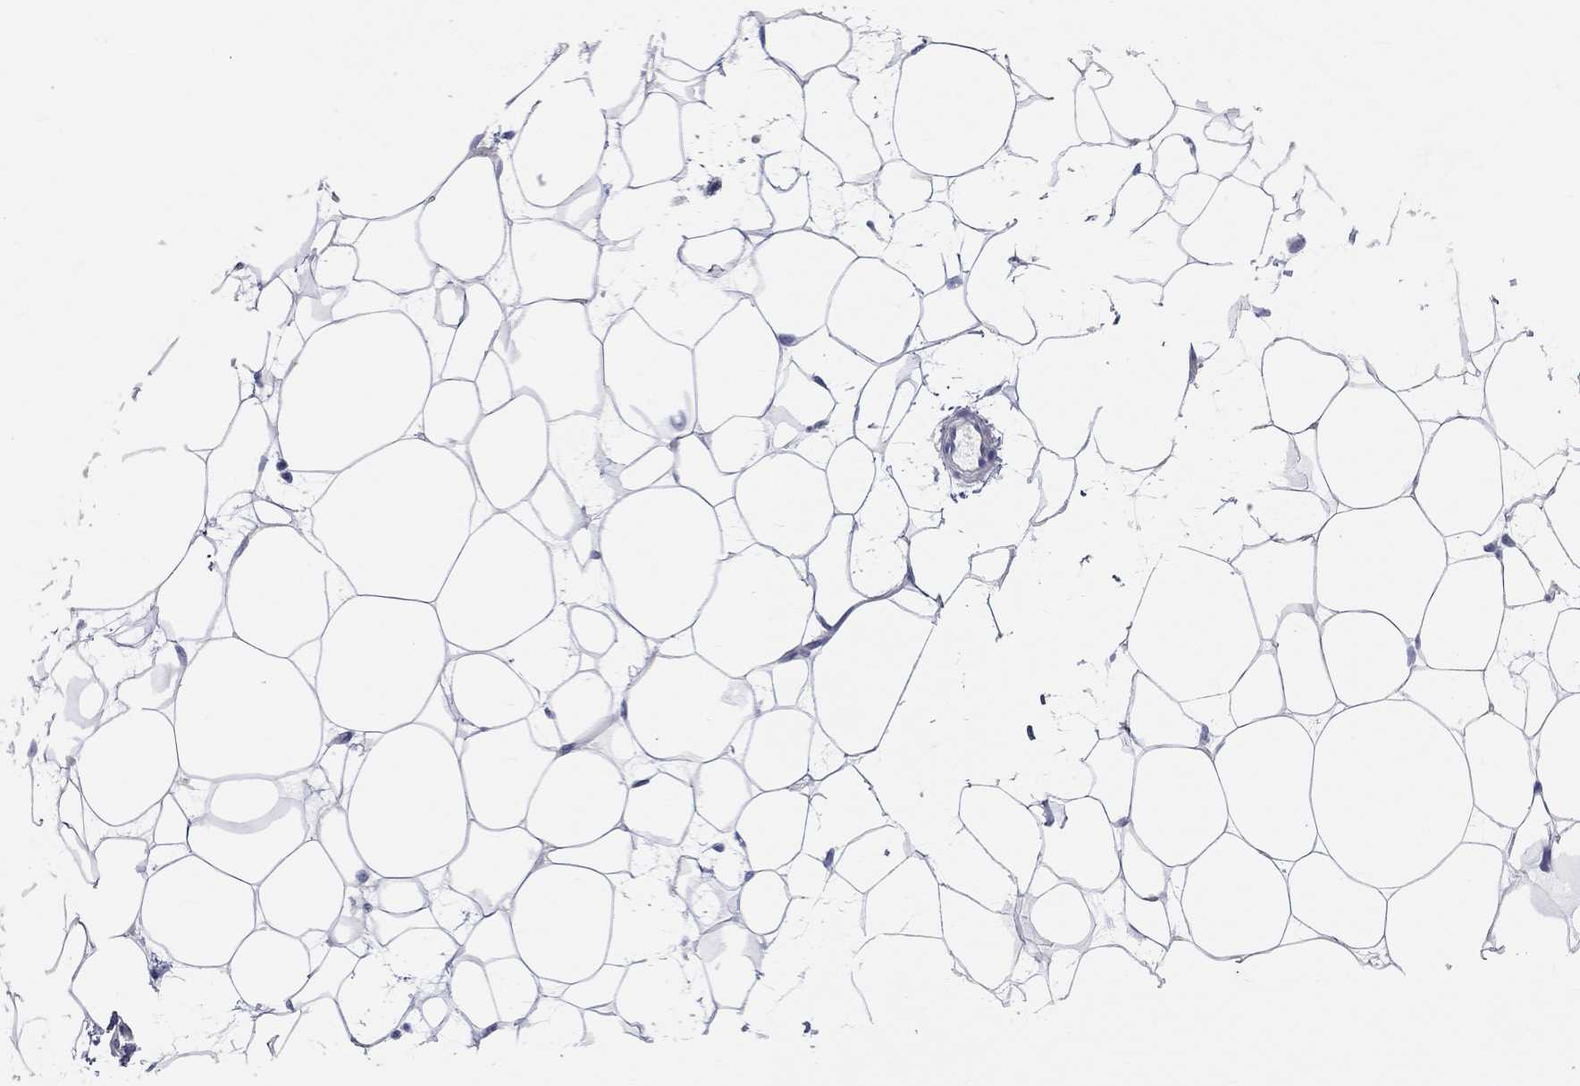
{"staining": {"intensity": "negative", "quantity": "none", "location": "none"}, "tissue": "breast", "cell_type": "Adipocytes", "image_type": "normal", "snomed": [{"axis": "morphology", "description": "Normal tissue, NOS"}, {"axis": "topography", "description": "Breast"}], "caption": "Micrograph shows no significant protein staining in adipocytes of normal breast. (DAB (3,3'-diaminobenzidine) immunohistochemistry (IHC) visualized using brightfield microscopy, high magnification).", "gene": "PCDHGC5", "patient": {"sex": "female", "age": 37}}